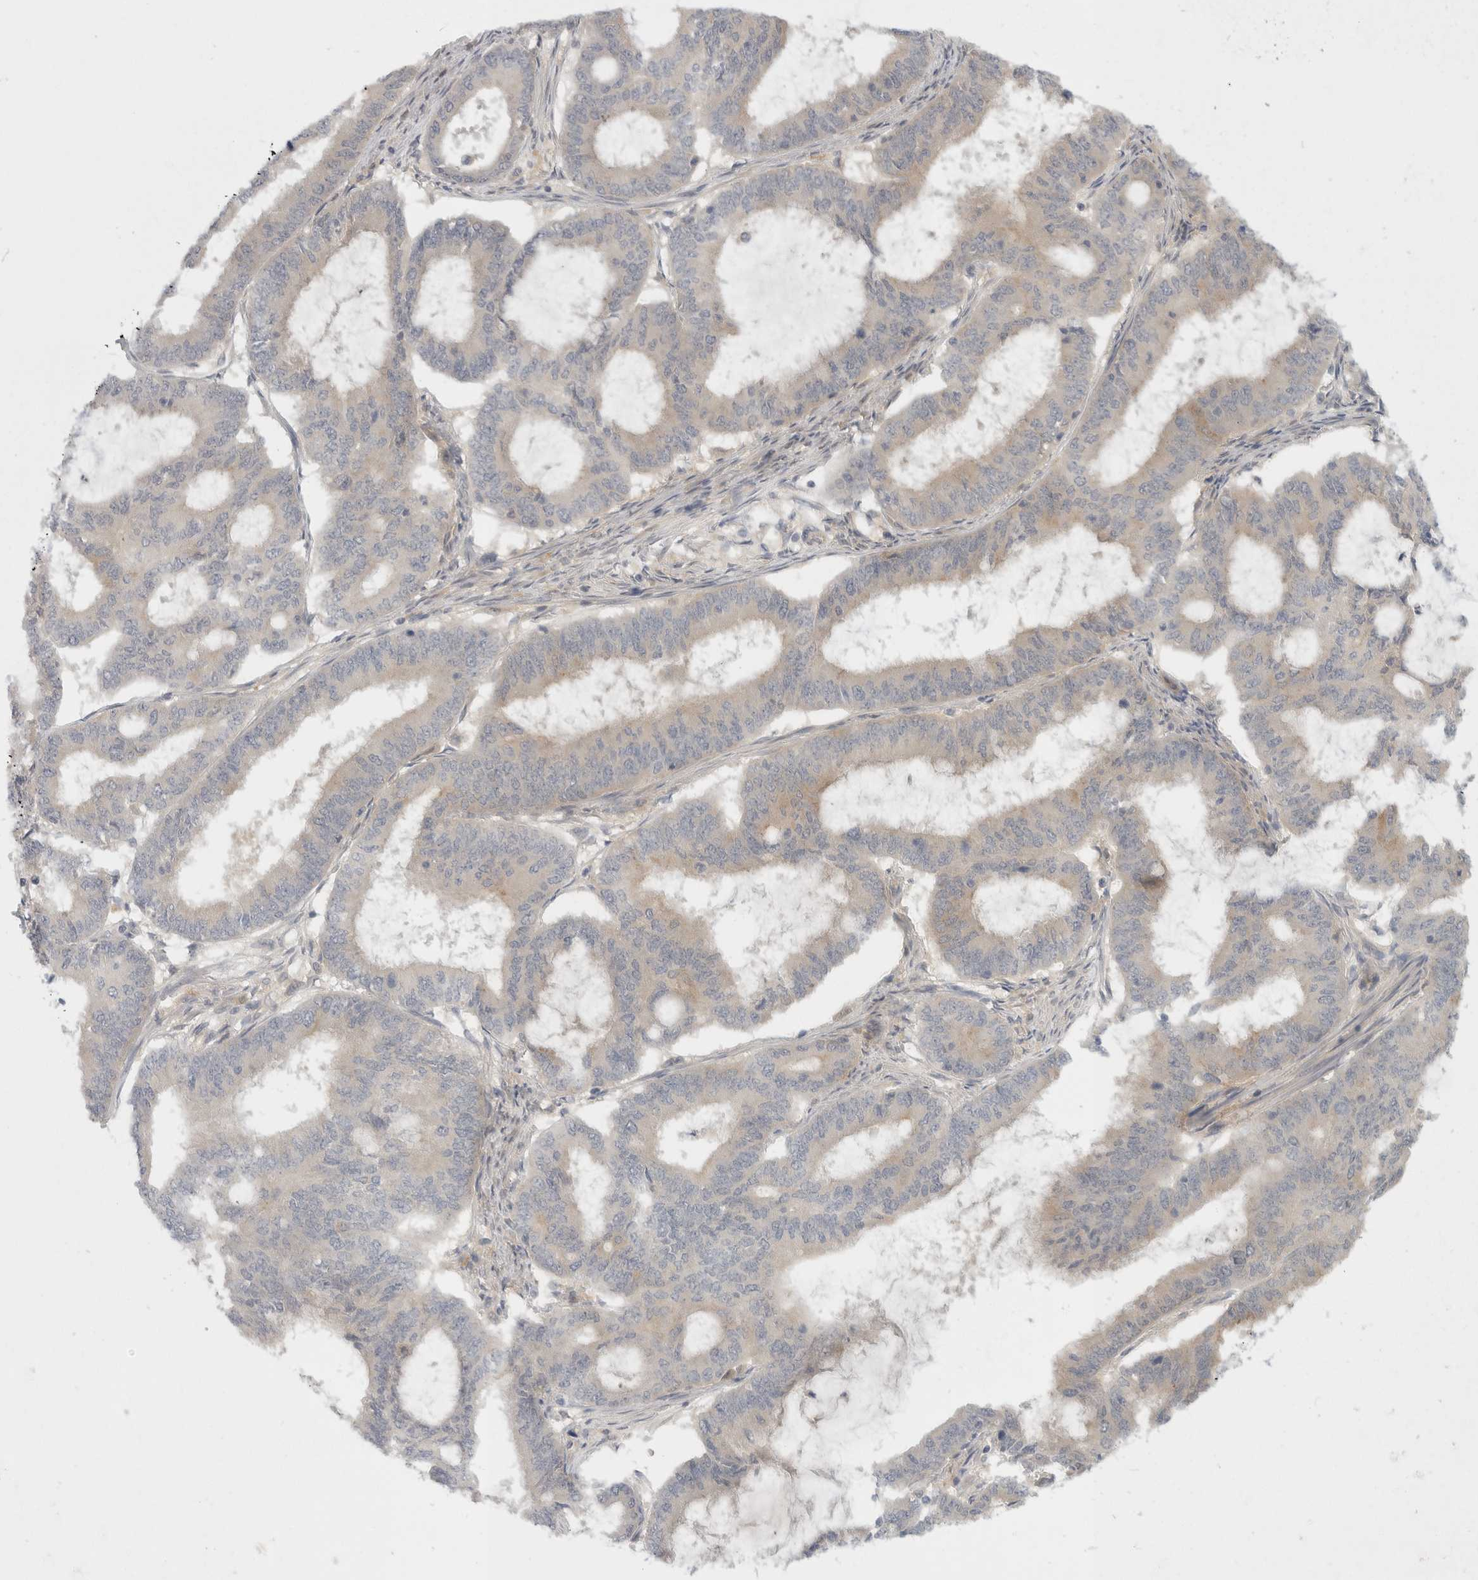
{"staining": {"intensity": "negative", "quantity": "none", "location": "none"}, "tissue": "endometrial cancer", "cell_type": "Tumor cells", "image_type": "cancer", "snomed": [{"axis": "morphology", "description": "Adenocarcinoma, NOS"}, {"axis": "topography", "description": "Endometrium"}], "caption": "IHC histopathology image of adenocarcinoma (endometrial) stained for a protein (brown), which demonstrates no expression in tumor cells.", "gene": "TOM1L2", "patient": {"sex": "female", "age": 51}}